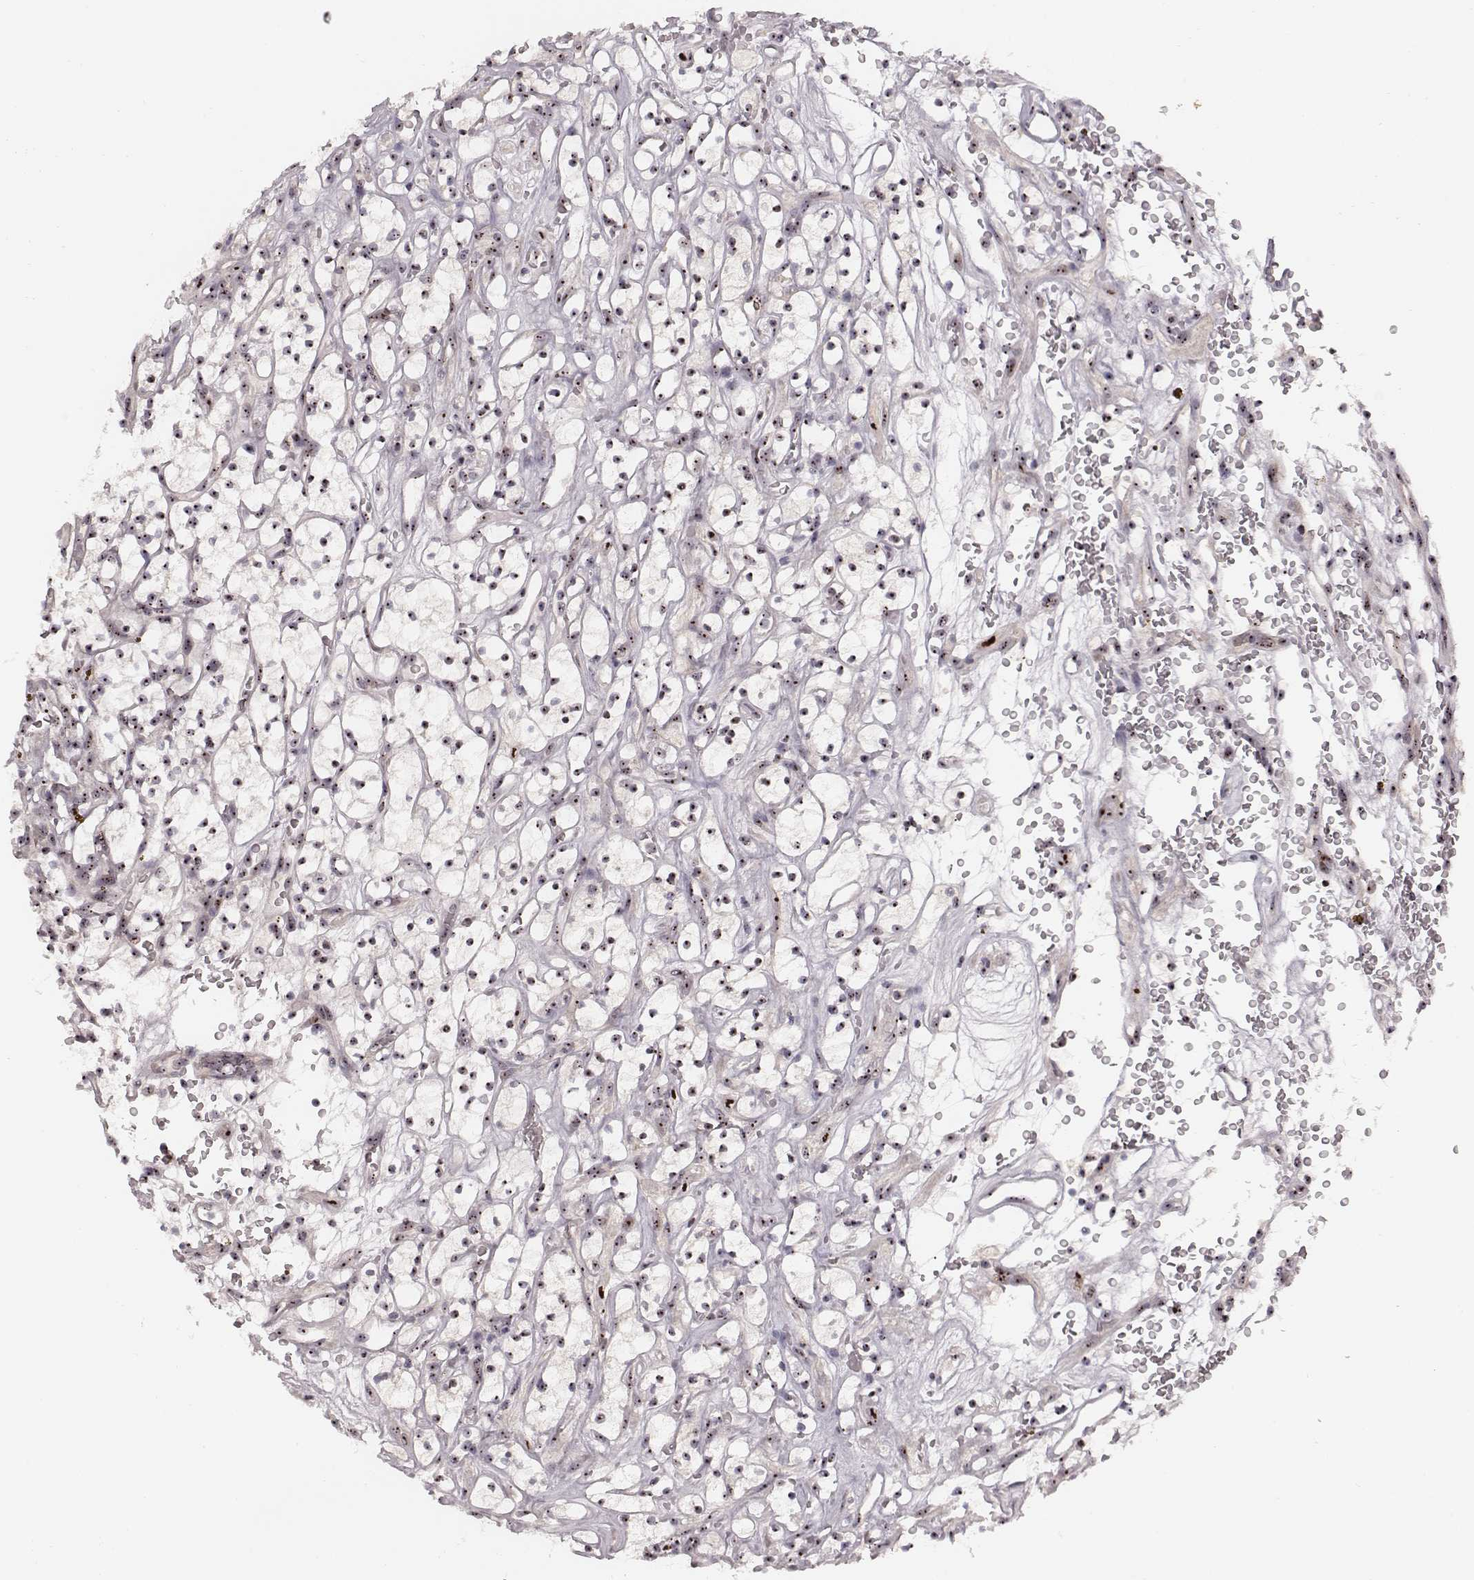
{"staining": {"intensity": "moderate", "quantity": ">75%", "location": "nuclear"}, "tissue": "renal cancer", "cell_type": "Tumor cells", "image_type": "cancer", "snomed": [{"axis": "morphology", "description": "Adenocarcinoma, NOS"}, {"axis": "topography", "description": "Kidney"}], "caption": "Protein staining reveals moderate nuclear expression in about >75% of tumor cells in renal cancer.", "gene": "NOP56", "patient": {"sex": "female", "age": 64}}